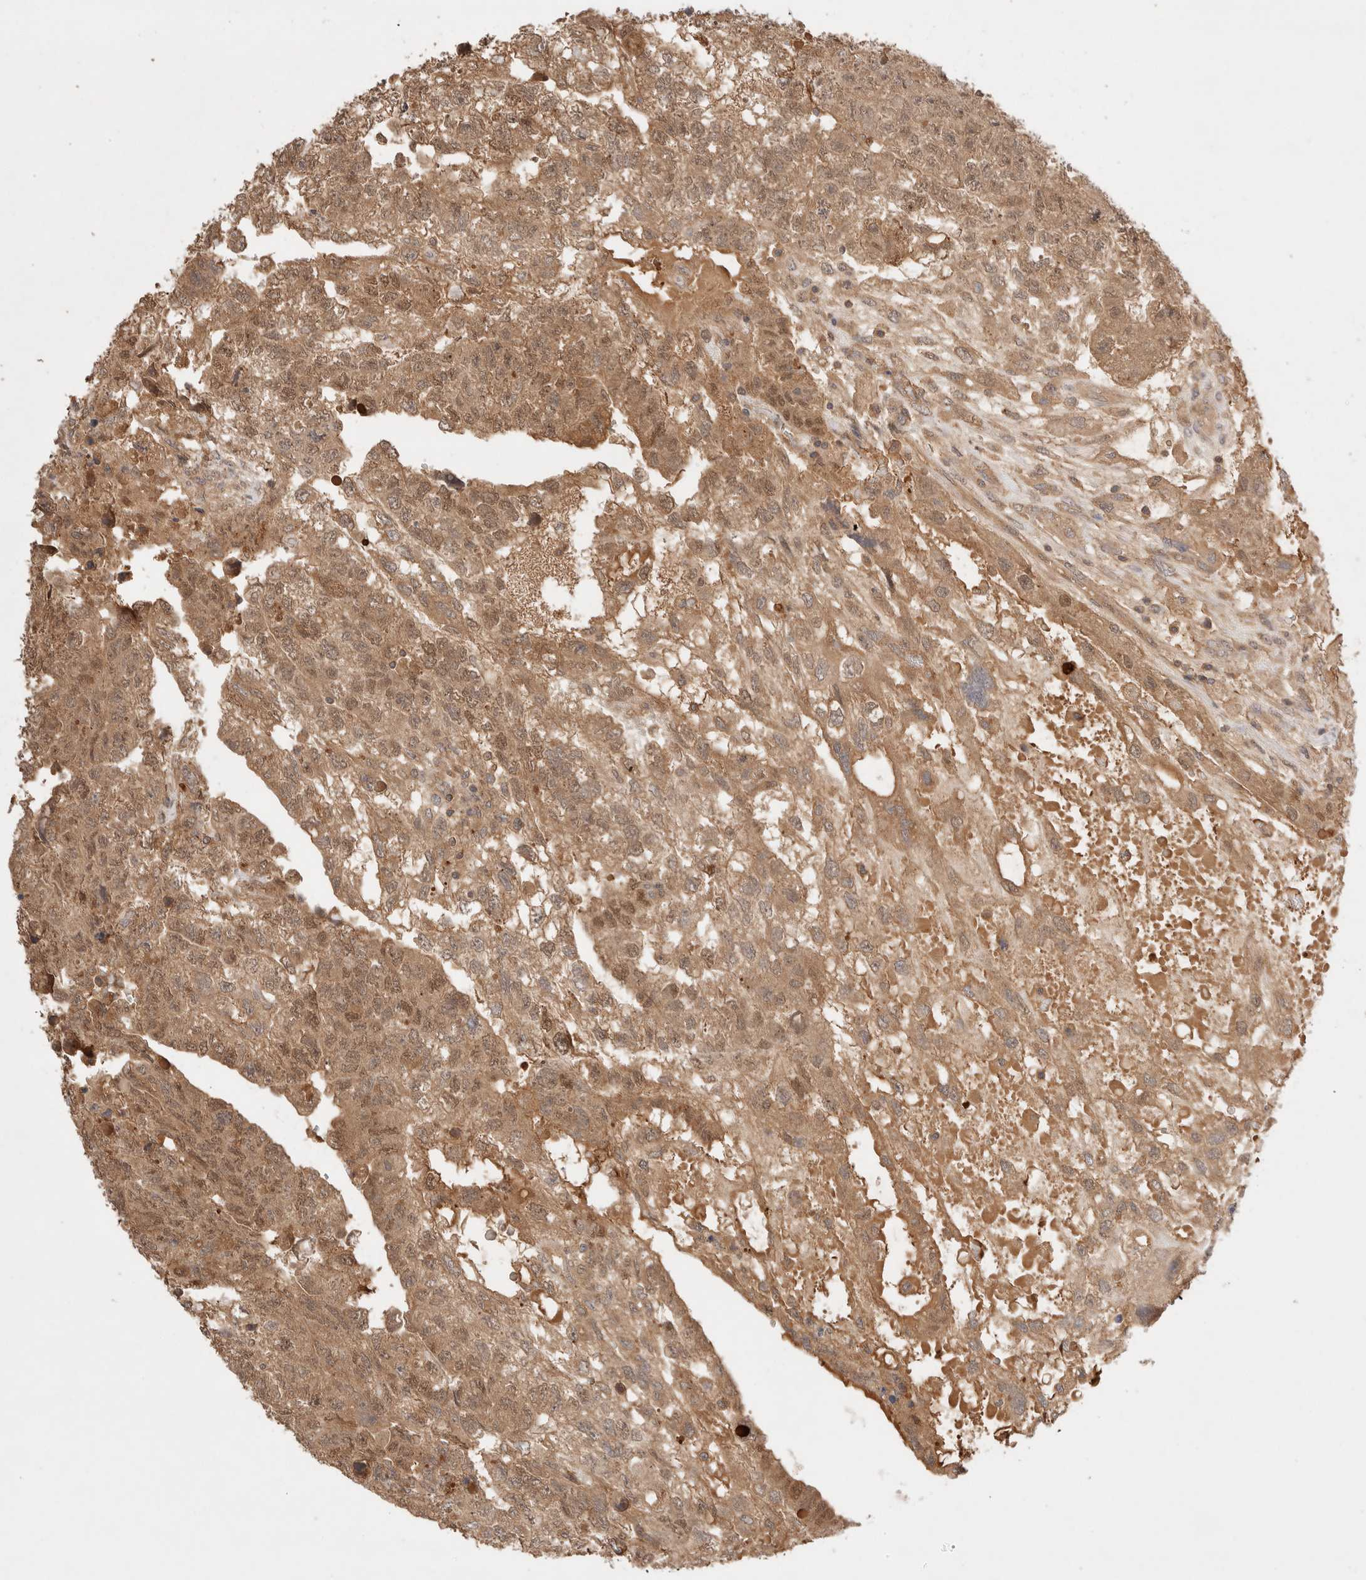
{"staining": {"intensity": "moderate", "quantity": ">75%", "location": "cytoplasmic/membranous,nuclear"}, "tissue": "testis cancer", "cell_type": "Tumor cells", "image_type": "cancer", "snomed": [{"axis": "morphology", "description": "Carcinoma, Embryonal, NOS"}, {"axis": "topography", "description": "Testis"}], "caption": "A histopathology image showing moderate cytoplasmic/membranous and nuclear positivity in approximately >75% of tumor cells in testis cancer, as visualized by brown immunohistochemical staining.", "gene": "CARNMT1", "patient": {"sex": "male", "age": 36}}